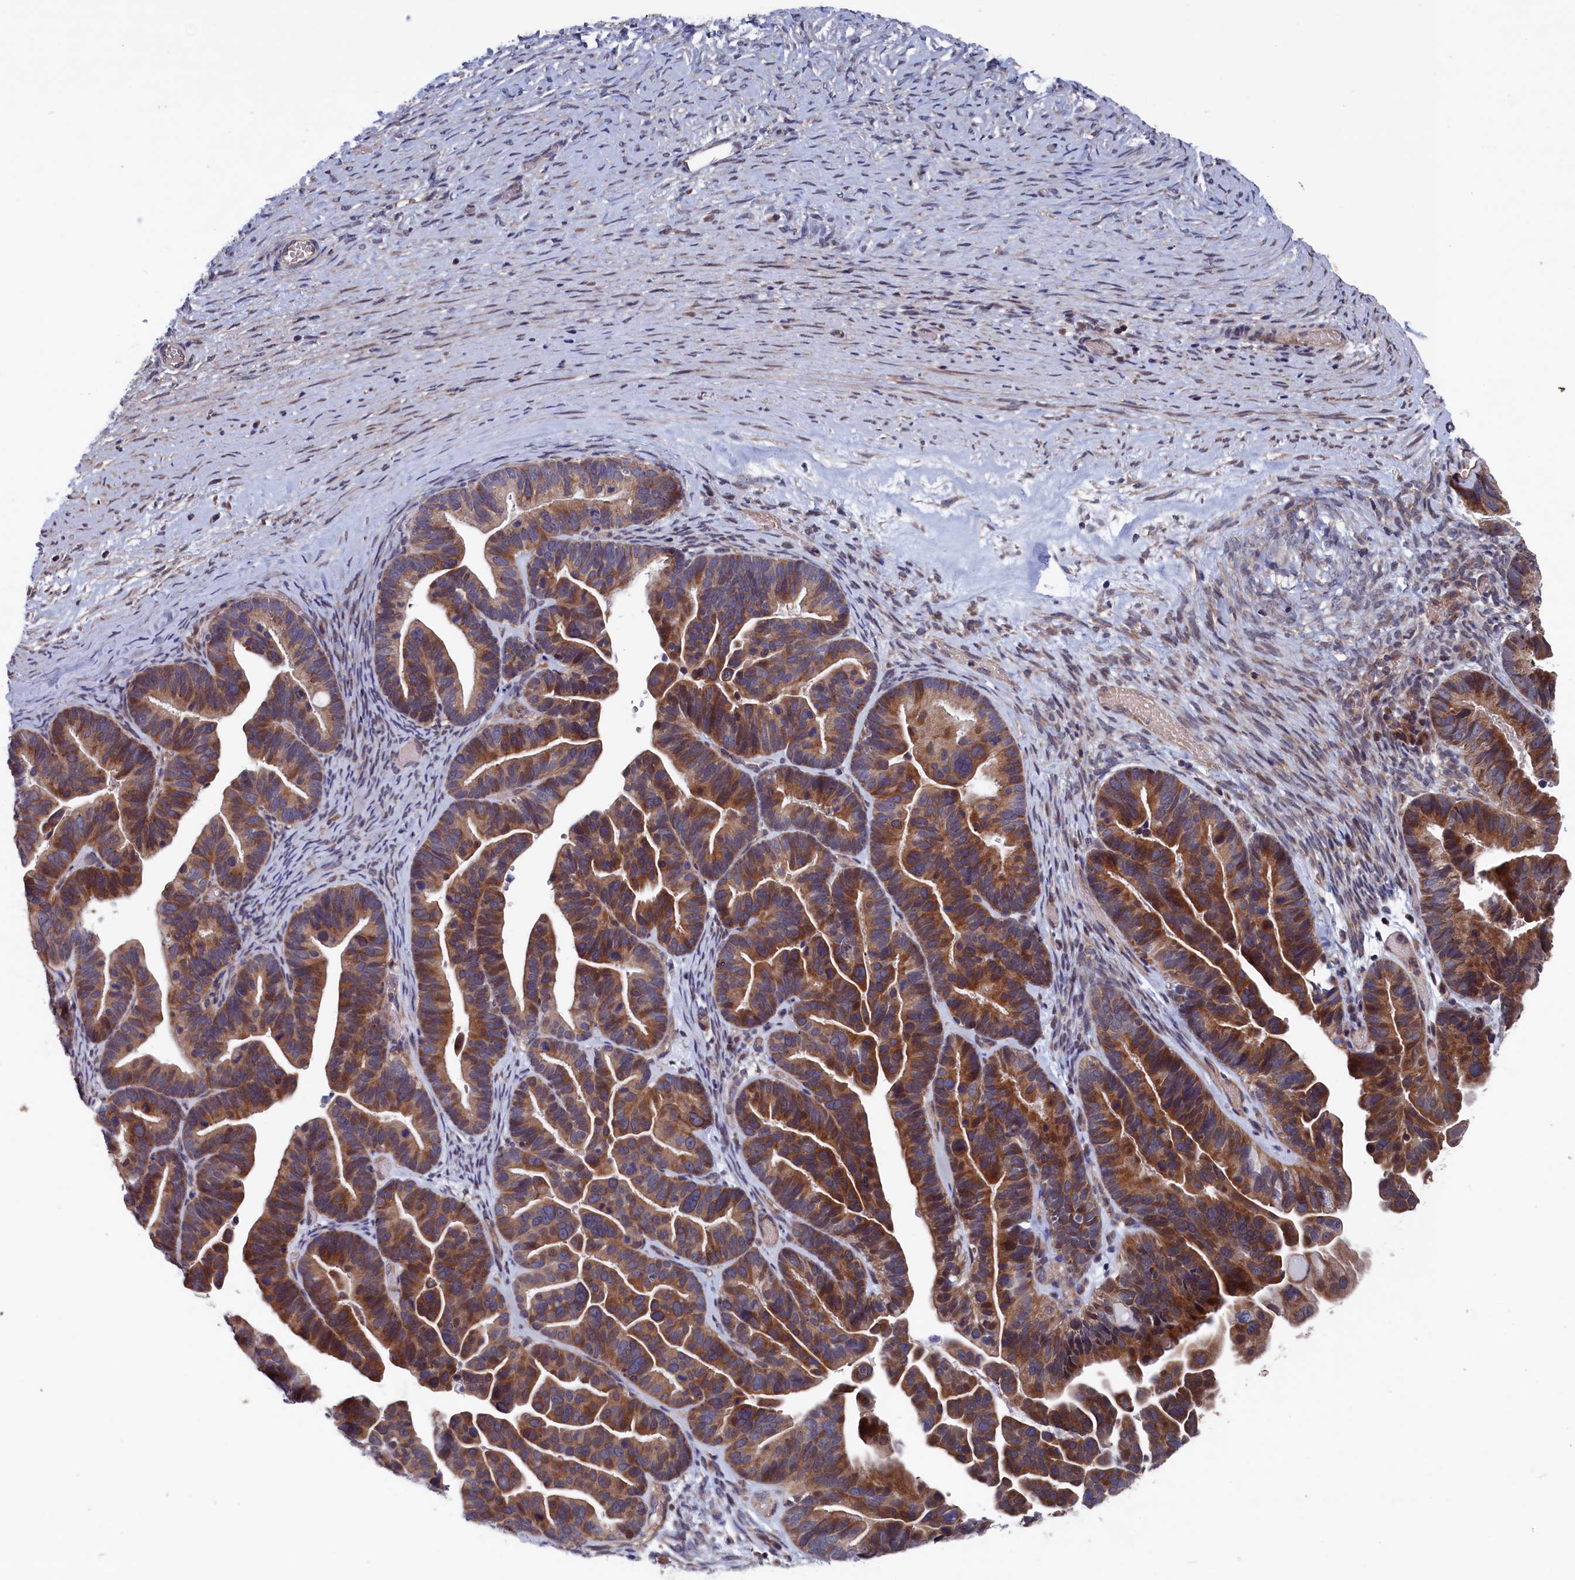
{"staining": {"intensity": "strong", "quantity": ">75%", "location": "cytoplasmic/membranous"}, "tissue": "ovarian cancer", "cell_type": "Tumor cells", "image_type": "cancer", "snomed": [{"axis": "morphology", "description": "Cystadenocarcinoma, serous, NOS"}, {"axis": "topography", "description": "Ovary"}], "caption": "Immunohistochemistry (IHC) (DAB (3,3'-diaminobenzidine)) staining of ovarian serous cystadenocarcinoma displays strong cytoplasmic/membranous protein expression in approximately >75% of tumor cells.", "gene": "SPATA13", "patient": {"sex": "female", "age": 56}}